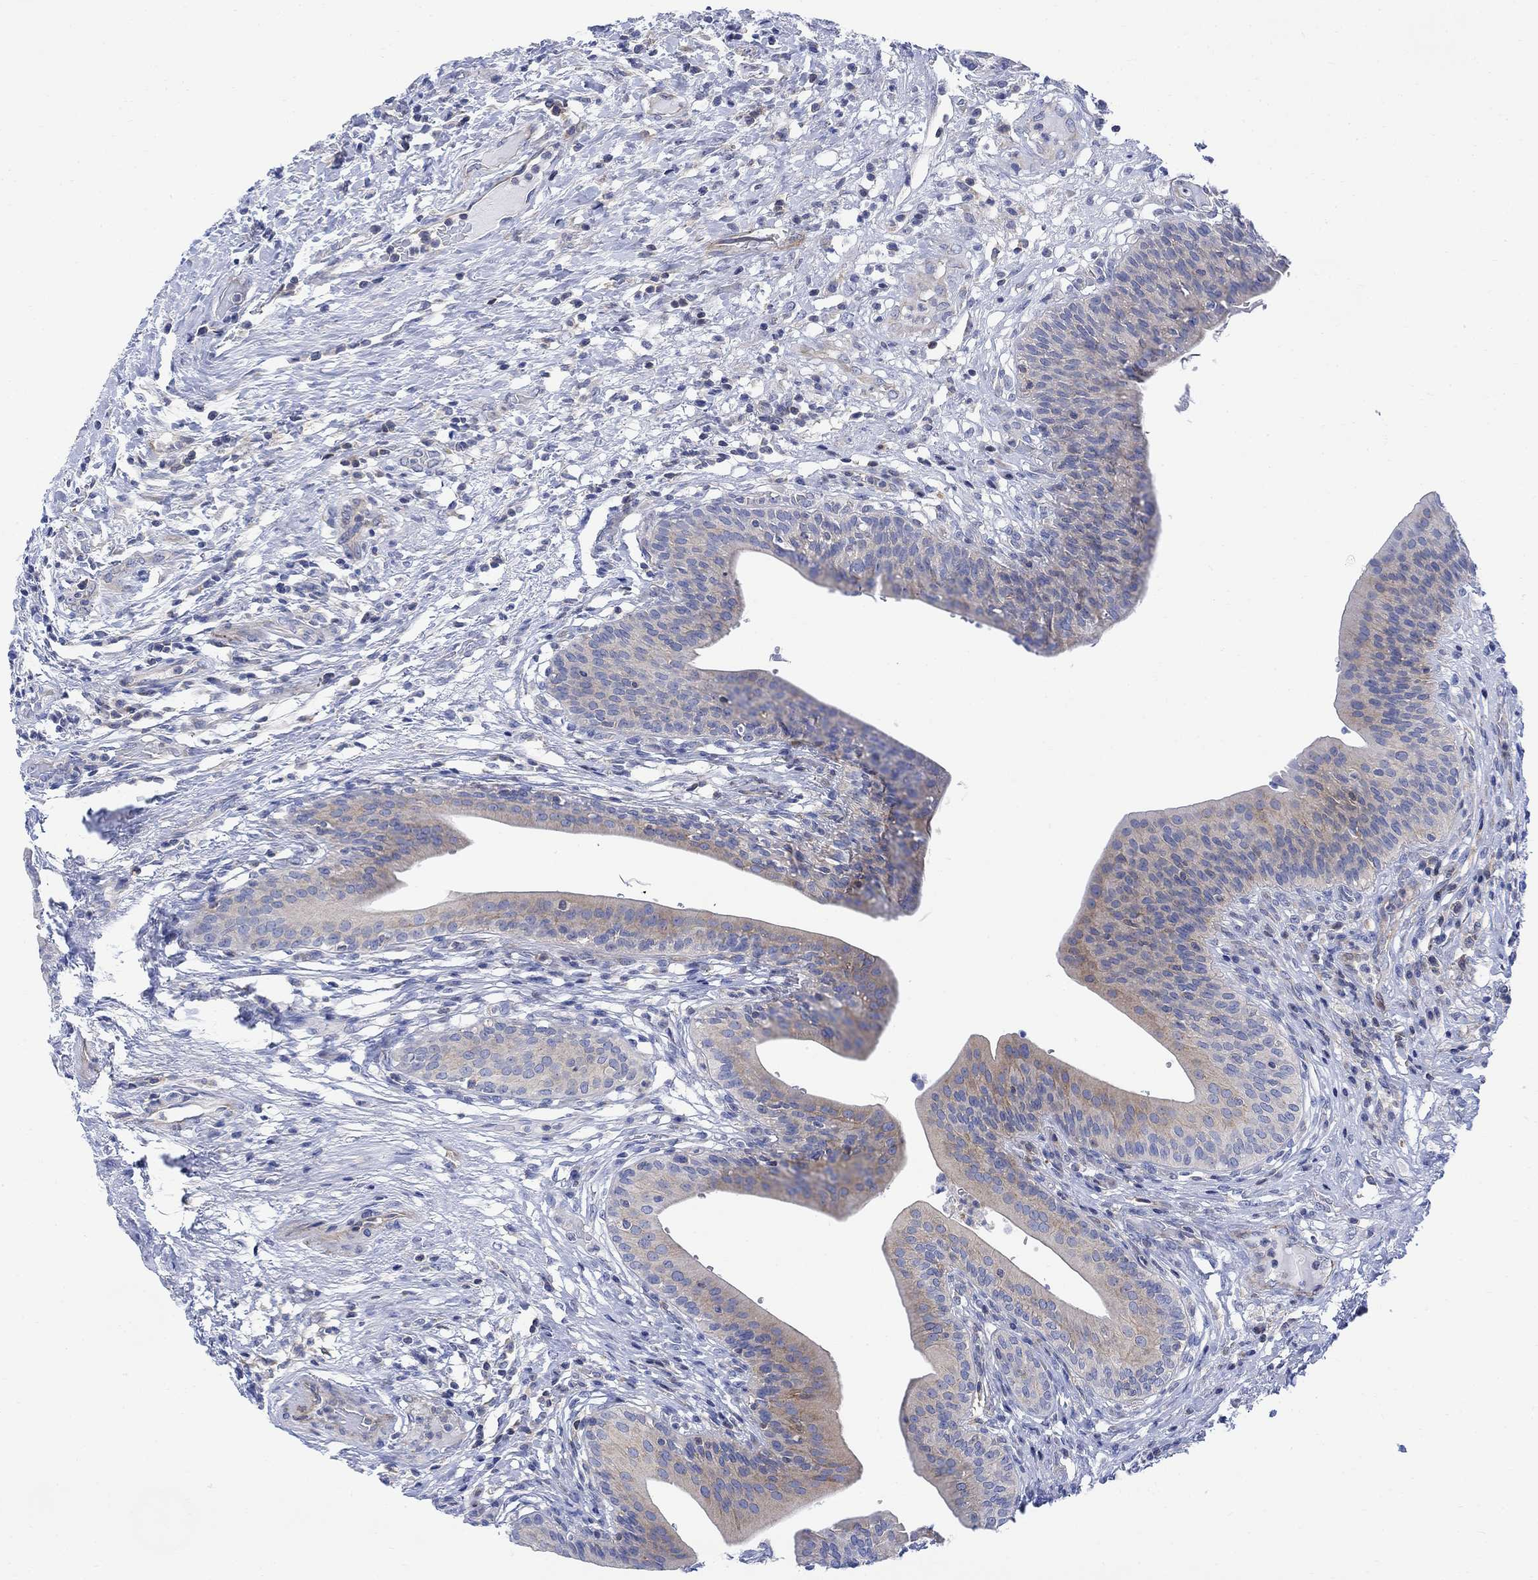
{"staining": {"intensity": "moderate", "quantity": "<25%", "location": "cytoplasmic/membranous"}, "tissue": "urinary bladder", "cell_type": "Urothelial cells", "image_type": "normal", "snomed": [{"axis": "morphology", "description": "Normal tissue, NOS"}, {"axis": "topography", "description": "Urinary bladder"}], "caption": "Moderate cytoplasmic/membranous positivity is appreciated in approximately <25% of urothelial cells in unremarkable urinary bladder.", "gene": "ARSK", "patient": {"sex": "male", "age": 66}}